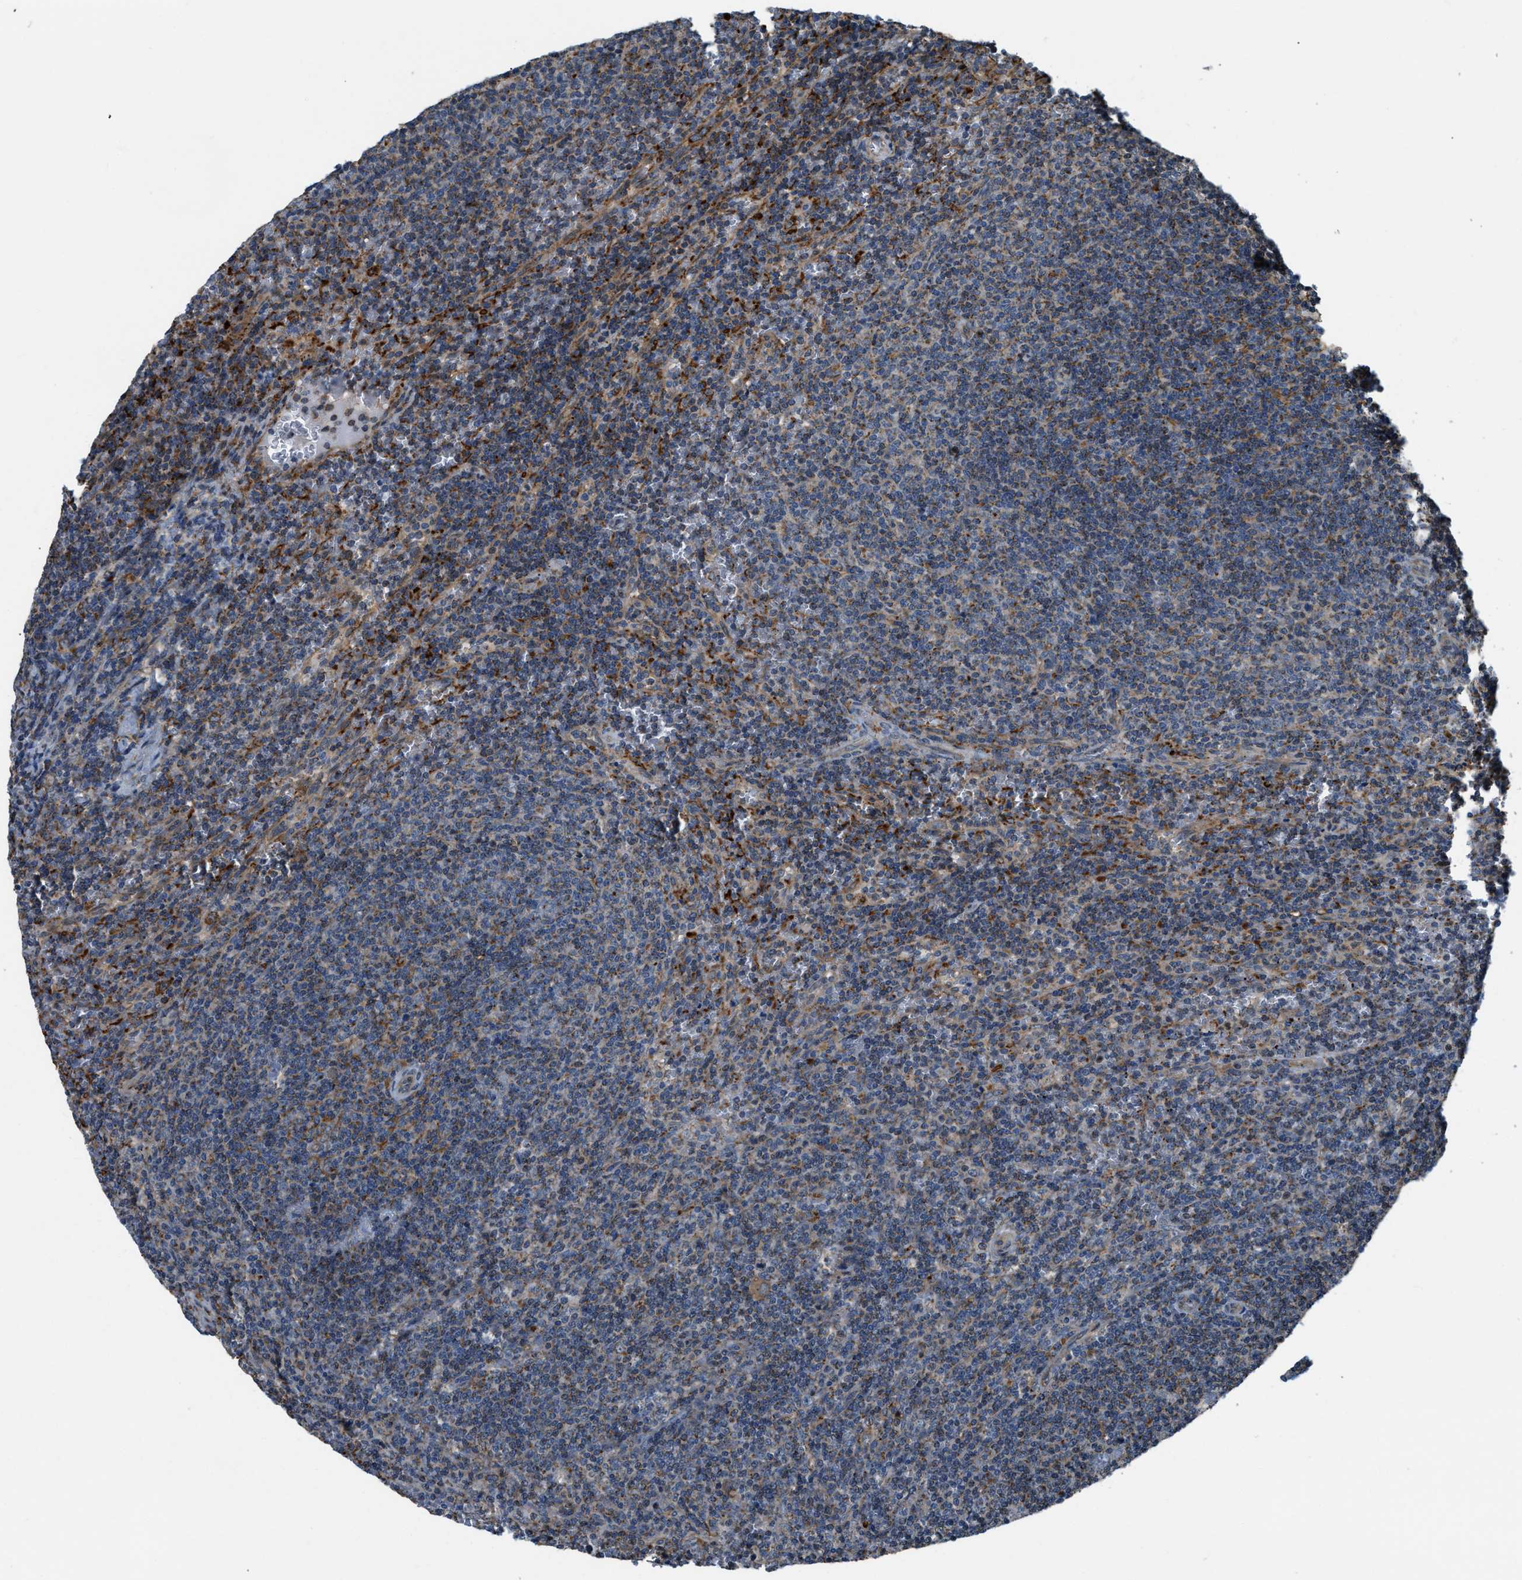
{"staining": {"intensity": "moderate", "quantity": "<25%", "location": "cytoplasmic/membranous"}, "tissue": "lymphoma", "cell_type": "Tumor cells", "image_type": "cancer", "snomed": [{"axis": "morphology", "description": "Malignant lymphoma, non-Hodgkin's type, Low grade"}, {"axis": "topography", "description": "Spleen"}], "caption": "The immunohistochemical stain highlights moderate cytoplasmic/membranous expression in tumor cells of lymphoma tissue.", "gene": "STARD3NL", "patient": {"sex": "female", "age": 50}}